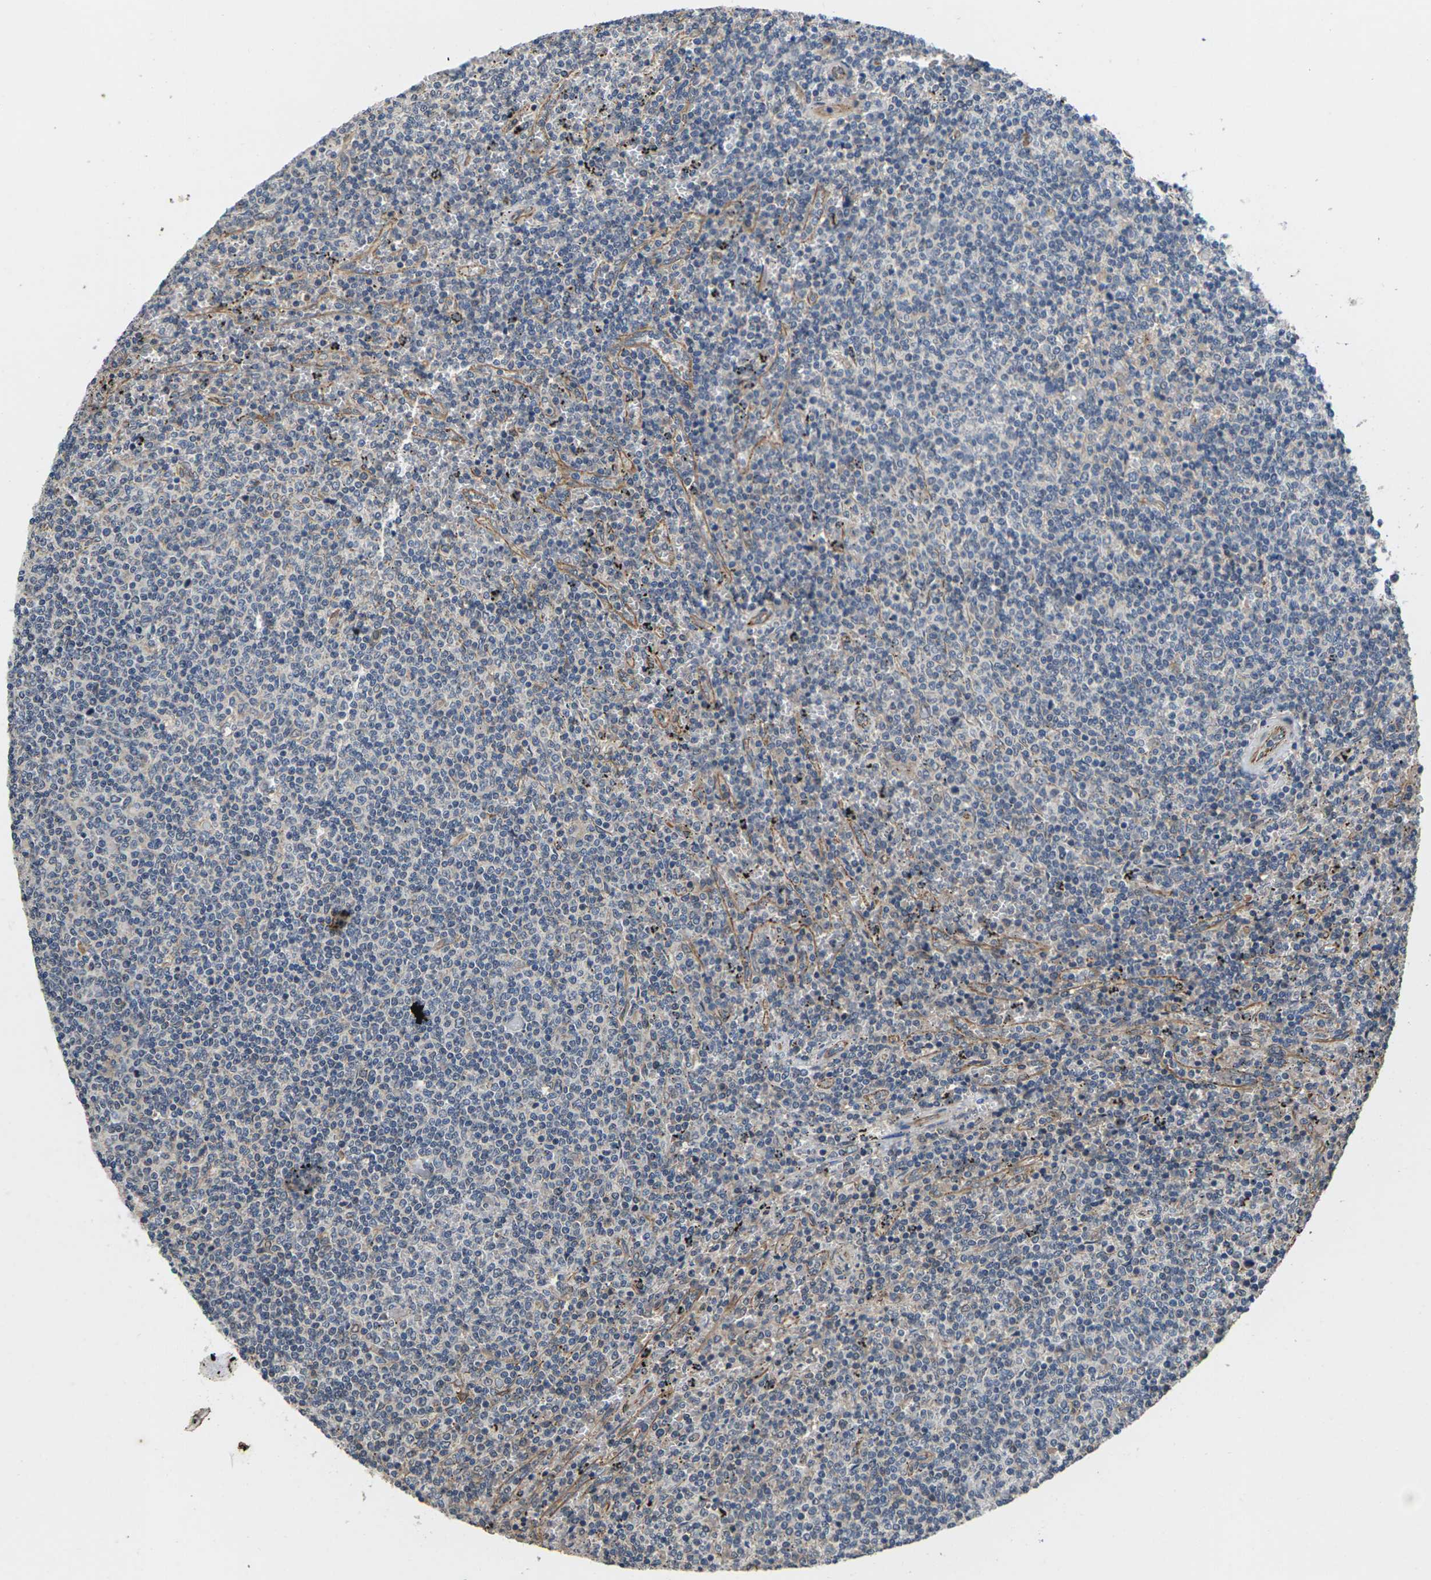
{"staining": {"intensity": "weak", "quantity": "25%-75%", "location": "cytoplasmic/membranous"}, "tissue": "lymphoma", "cell_type": "Tumor cells", "image_type": "cancer", "snomed": [{"axis": "morphology", "description": "Malignant lymphoma, non-Hodgkin's type, Low grade"}, {"axis": "topography", "description": "Spleen"}], "caption": "Immunohistochemistry (IHC) staining of low-grade malignant lymphoma, non-Hodgkin's type, which exhibits low levels of weak cytoplasmic/membranous positivity in approximately 25%-75% of tumor cells indicating weak cytoplasmic/membranous protein expression. The staining was performed using DAB (brown) for protein detection and nuclei were counterstained in hematoxylin (blue).", "gene": "DKK2", "patient": {"sex": "female", "age": 50}}